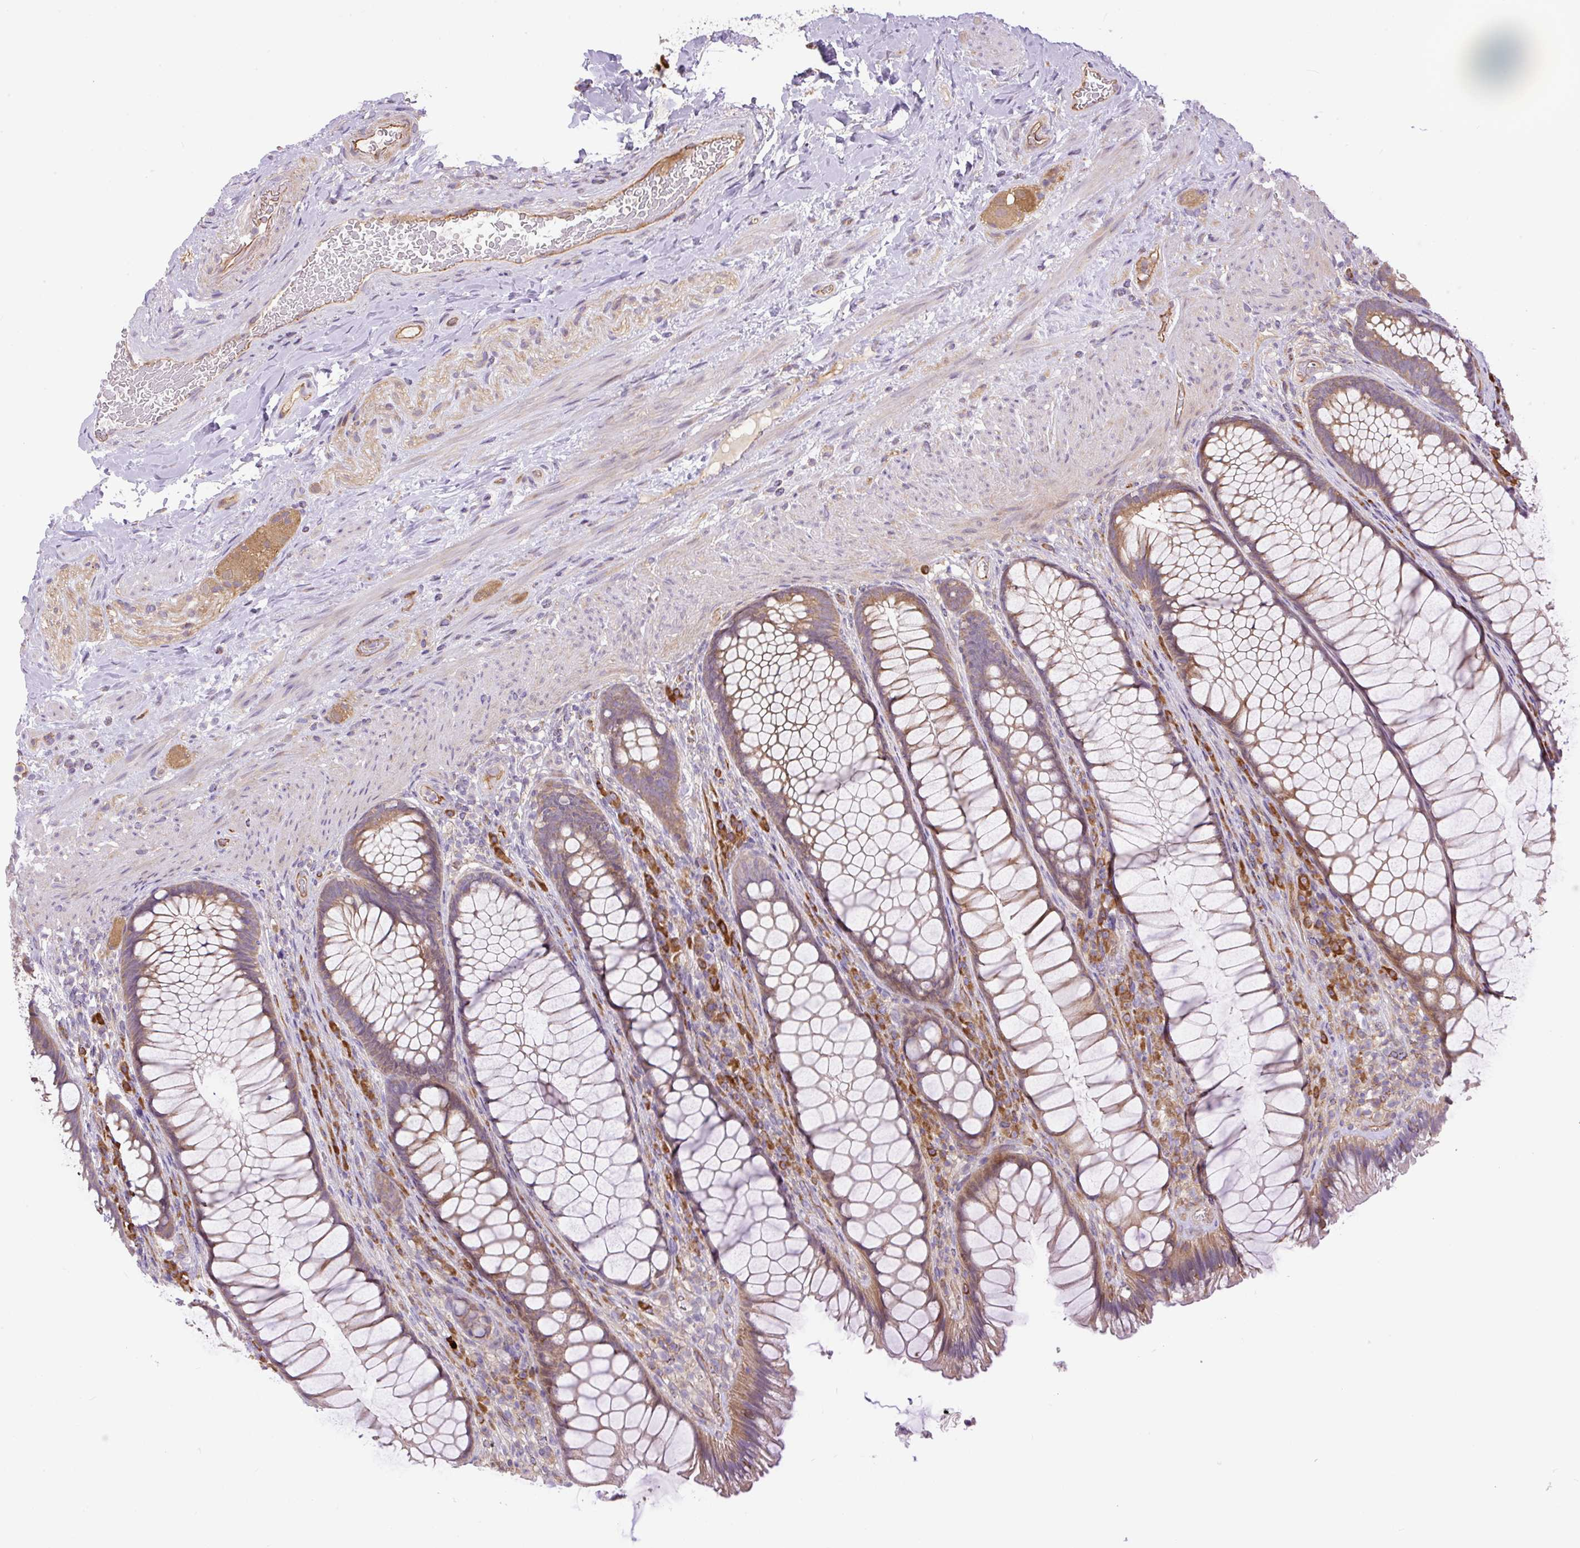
{"staining": {"intensity": "moderate", "quantity": "25%-75%", "location": "cytoplasmic/membranous"}, "tissue": "rectum", "cell_type": "Glandular cells", "image_type": "normal", "snomed": [{"axis": "morphology", "description": "Normal tissue, NOS"}, {"axis": "topography", "description": "Rectum"}], "caption": "Immunohistochemistry (IHC) of benign human rectum displays medium levels of moderate cytoplasmic/membranous staining in approximately 25%-75% of glandular cells.", "gene": "PPME1", "patient": {"sex": "male", "age": 53}}